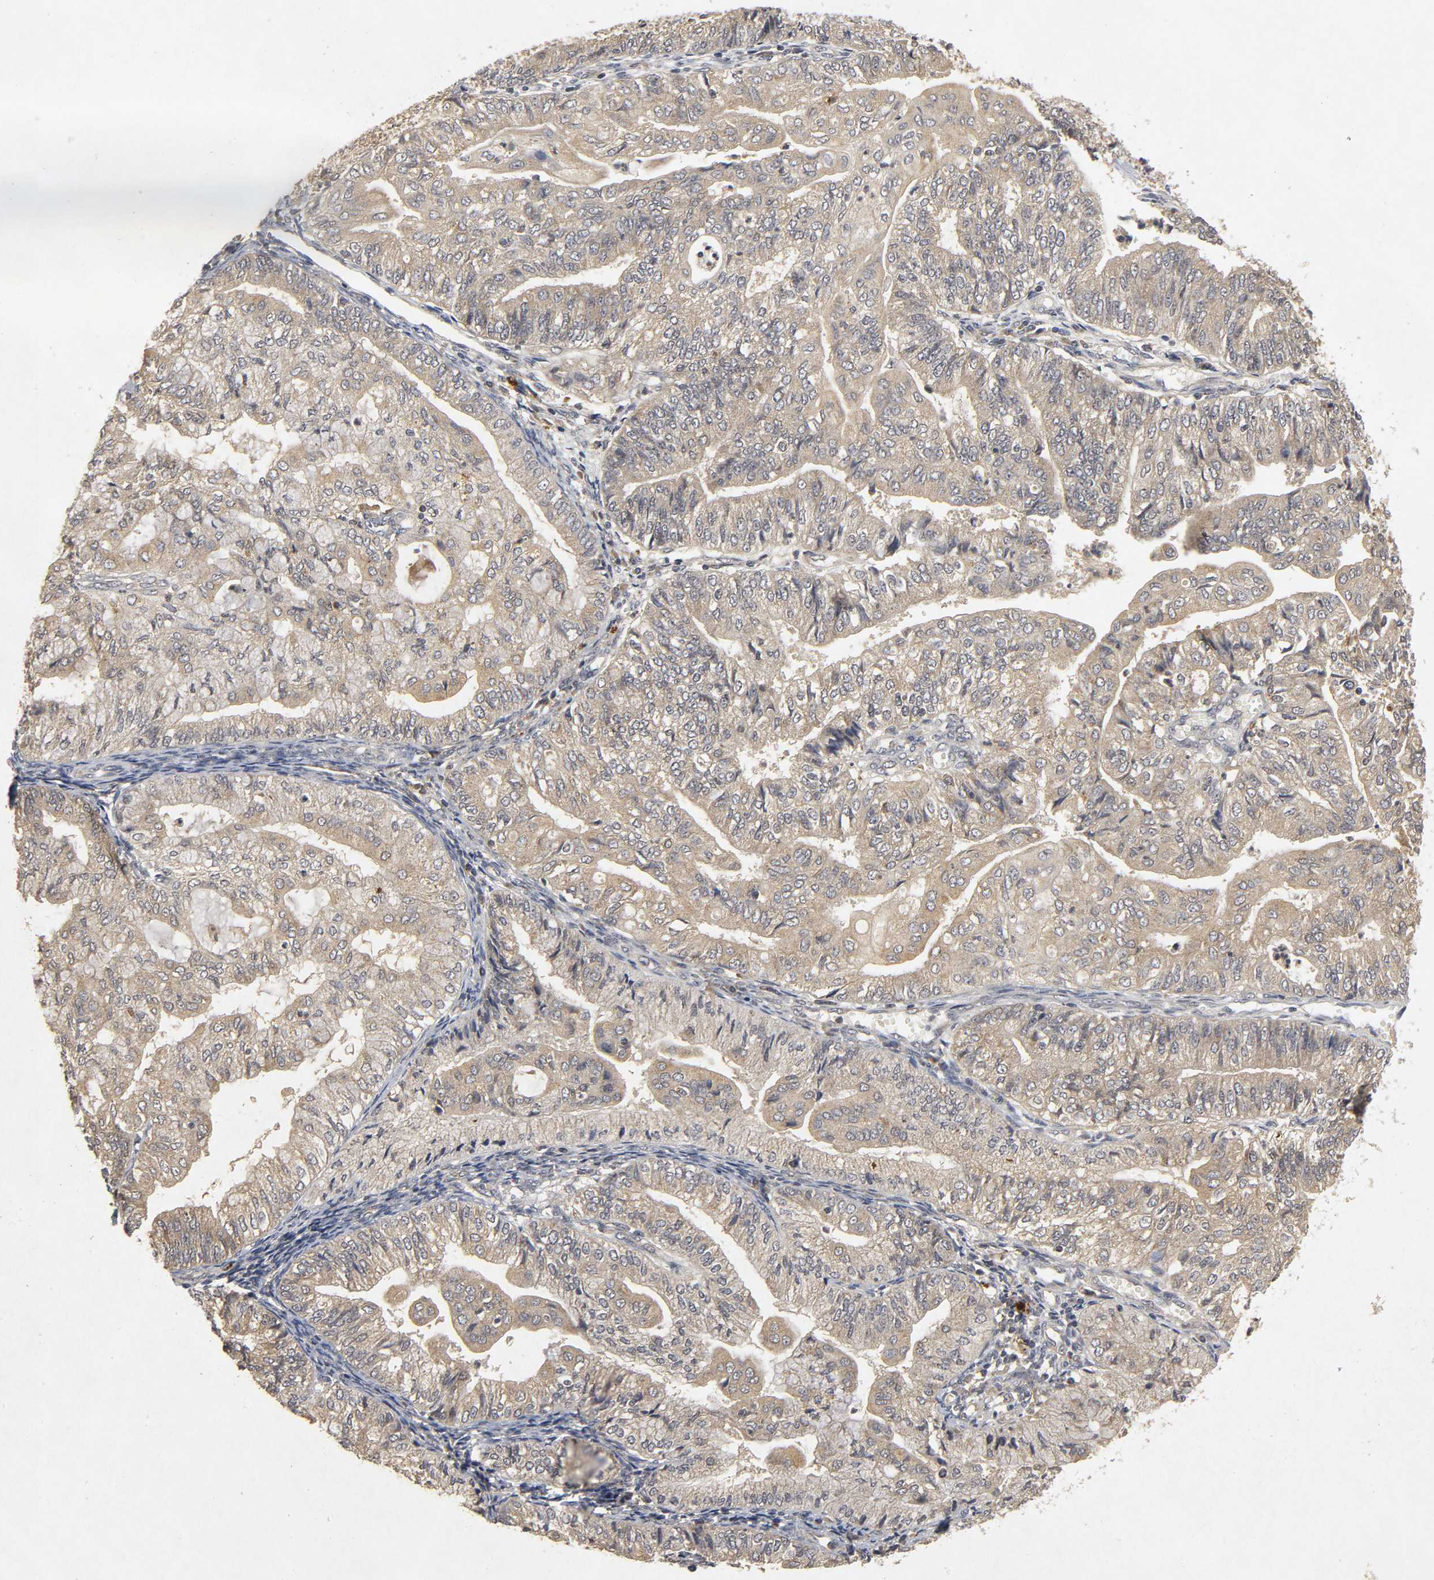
{"staining": {"intensity": "weak", "quantity": "25%-75%", "location": "cytoplasmic/membranous"}, "tissue": "endometrial cancer", "cell_type": "Tumor cells", "image_type": "cancer", "snomed": [{"axis": "morphology", "description": "Adenocarcinoma, NOS"}, {"axis": "topography", "description": "Endometrium"}], "caption": "Protein analysis of endometrial cancer (adenocarcinoma) tissue reveals weak cytoplasmic/membranous expression in approximately 25%-75% of tumor cells.", "gene": "TRAF6", "patient": {"sex": "female", "age": 59}}